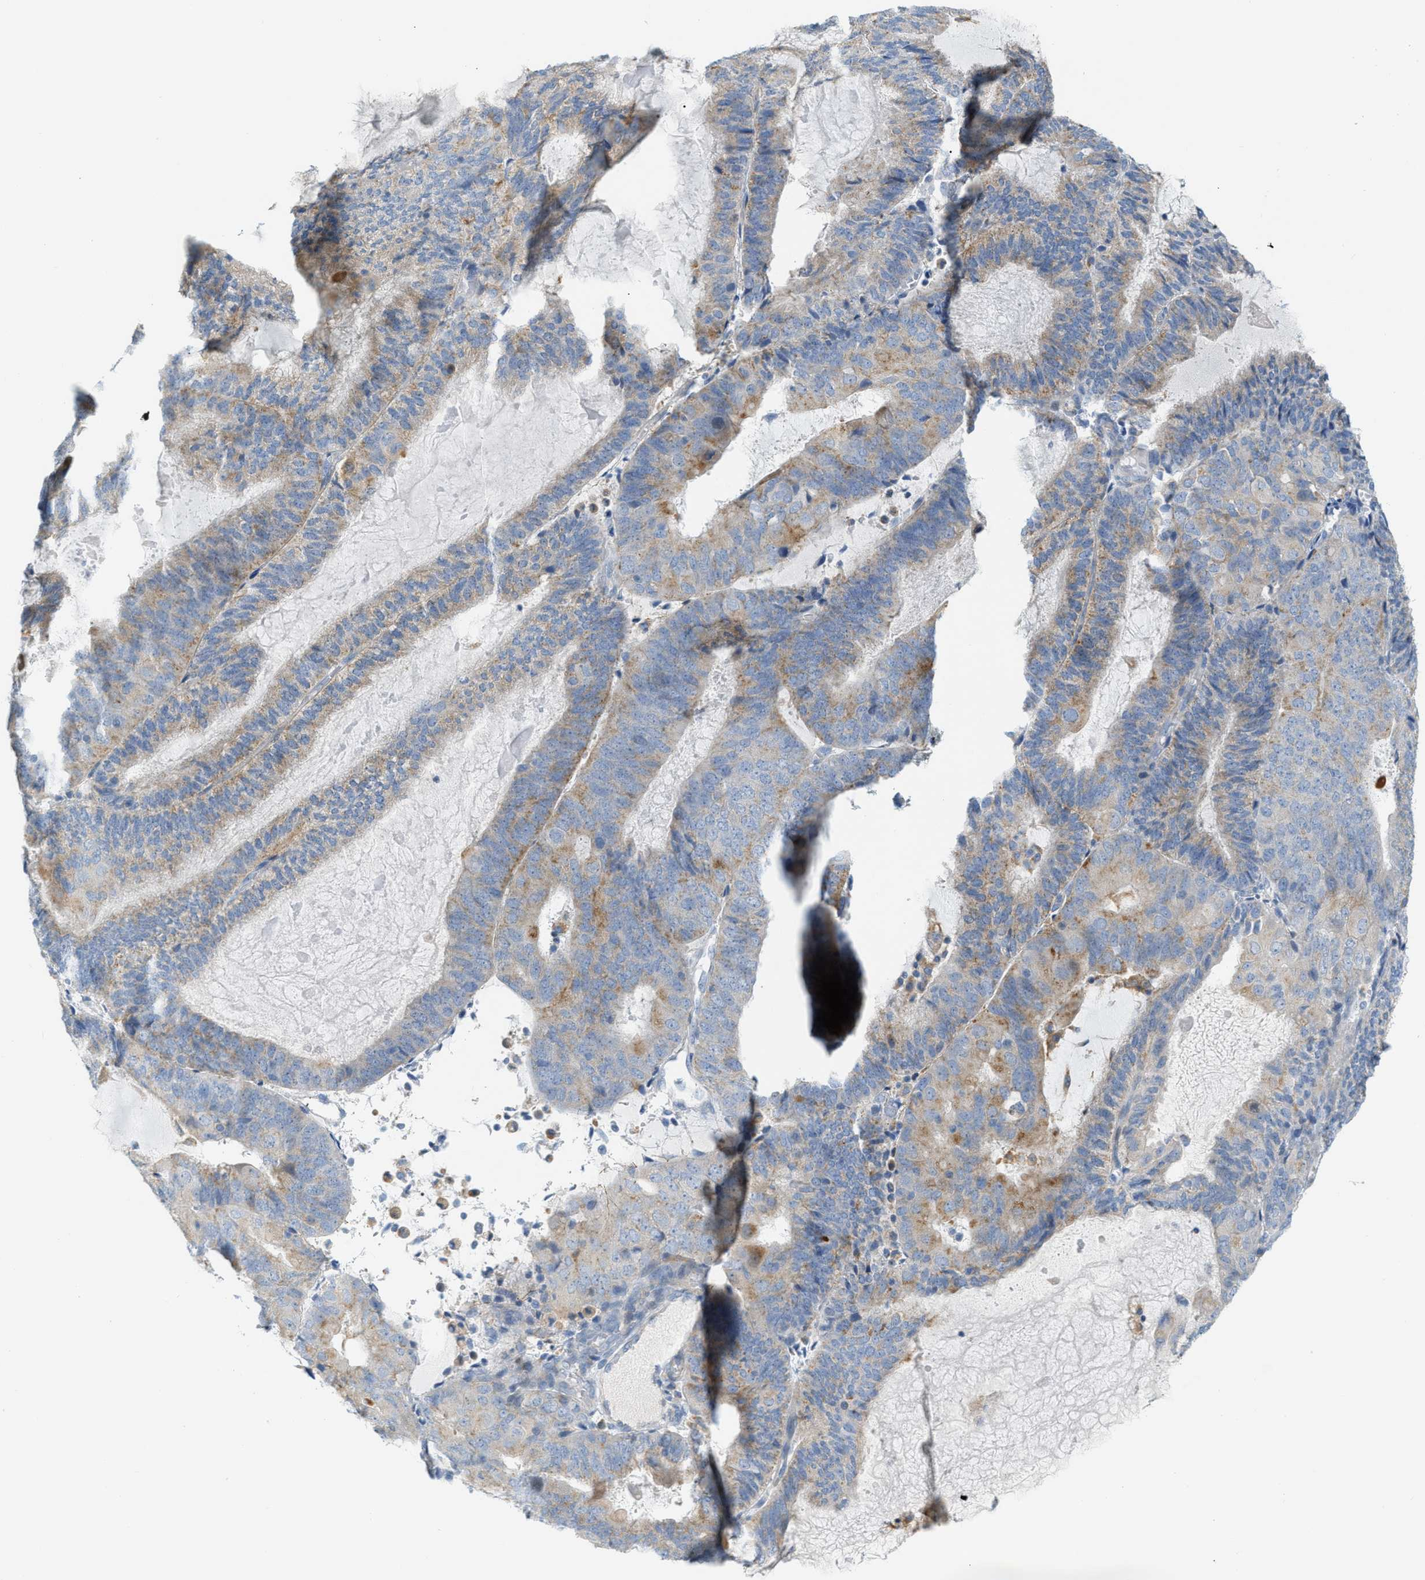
{"staining": {"intensity": "moderate", "quantity": ">75%", "location": "cytoplasmic/membranous"}, "tissue": "endometrial cancer", "cell_type": "Tumor cells", "image_type": "cancer", "snomed": [{"axis": "morphology", "description": "Adenocarcinoma, NOS"}, {"axis": "topography", "description": "Endometrium"}], "caption": "The histopathology image shows a brown stain indicating the presence of a protein in the cytoplasmic/membranous of tumor cells in endometrial adenocarcinoma.", "gene": "LMBRD1", "patient": {"sex": "female", "age": 81}}